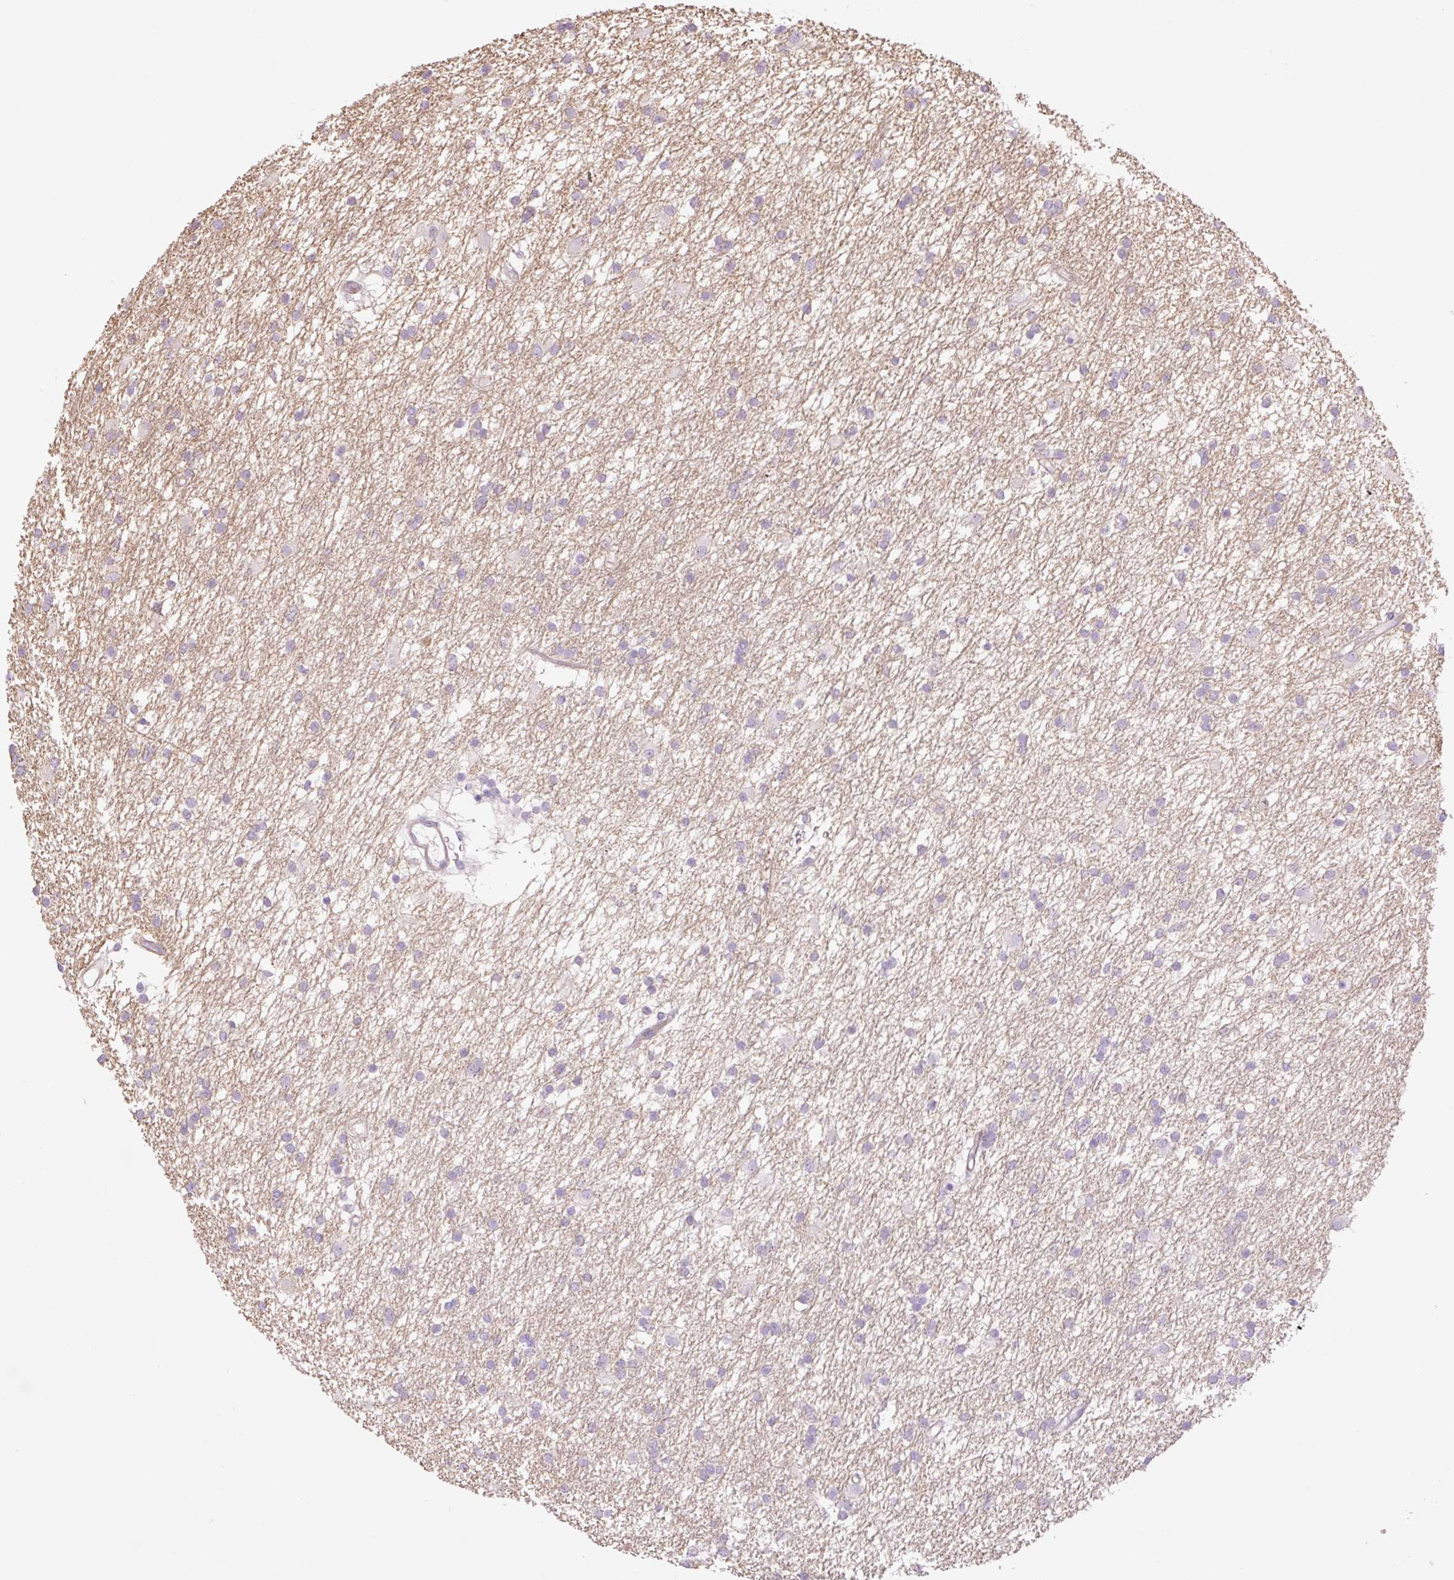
{"staining": {"intensity": "negative", "quantity": "none", "location": "none"}, "tissue": "glioma", "cell_type": "Tumor cells", "image_type": "cancer", "snomed": [{"axis": "morphology", "description": "Glioma, malignant, High grade"}, {"axis": "topography", "description": "Brain"}], "caption": "IHC of malignant high-grade glioma demonstrates no expression in tumor cells.", "gene": "GRID2", "patient": {"sex": "male", "age": 77}}